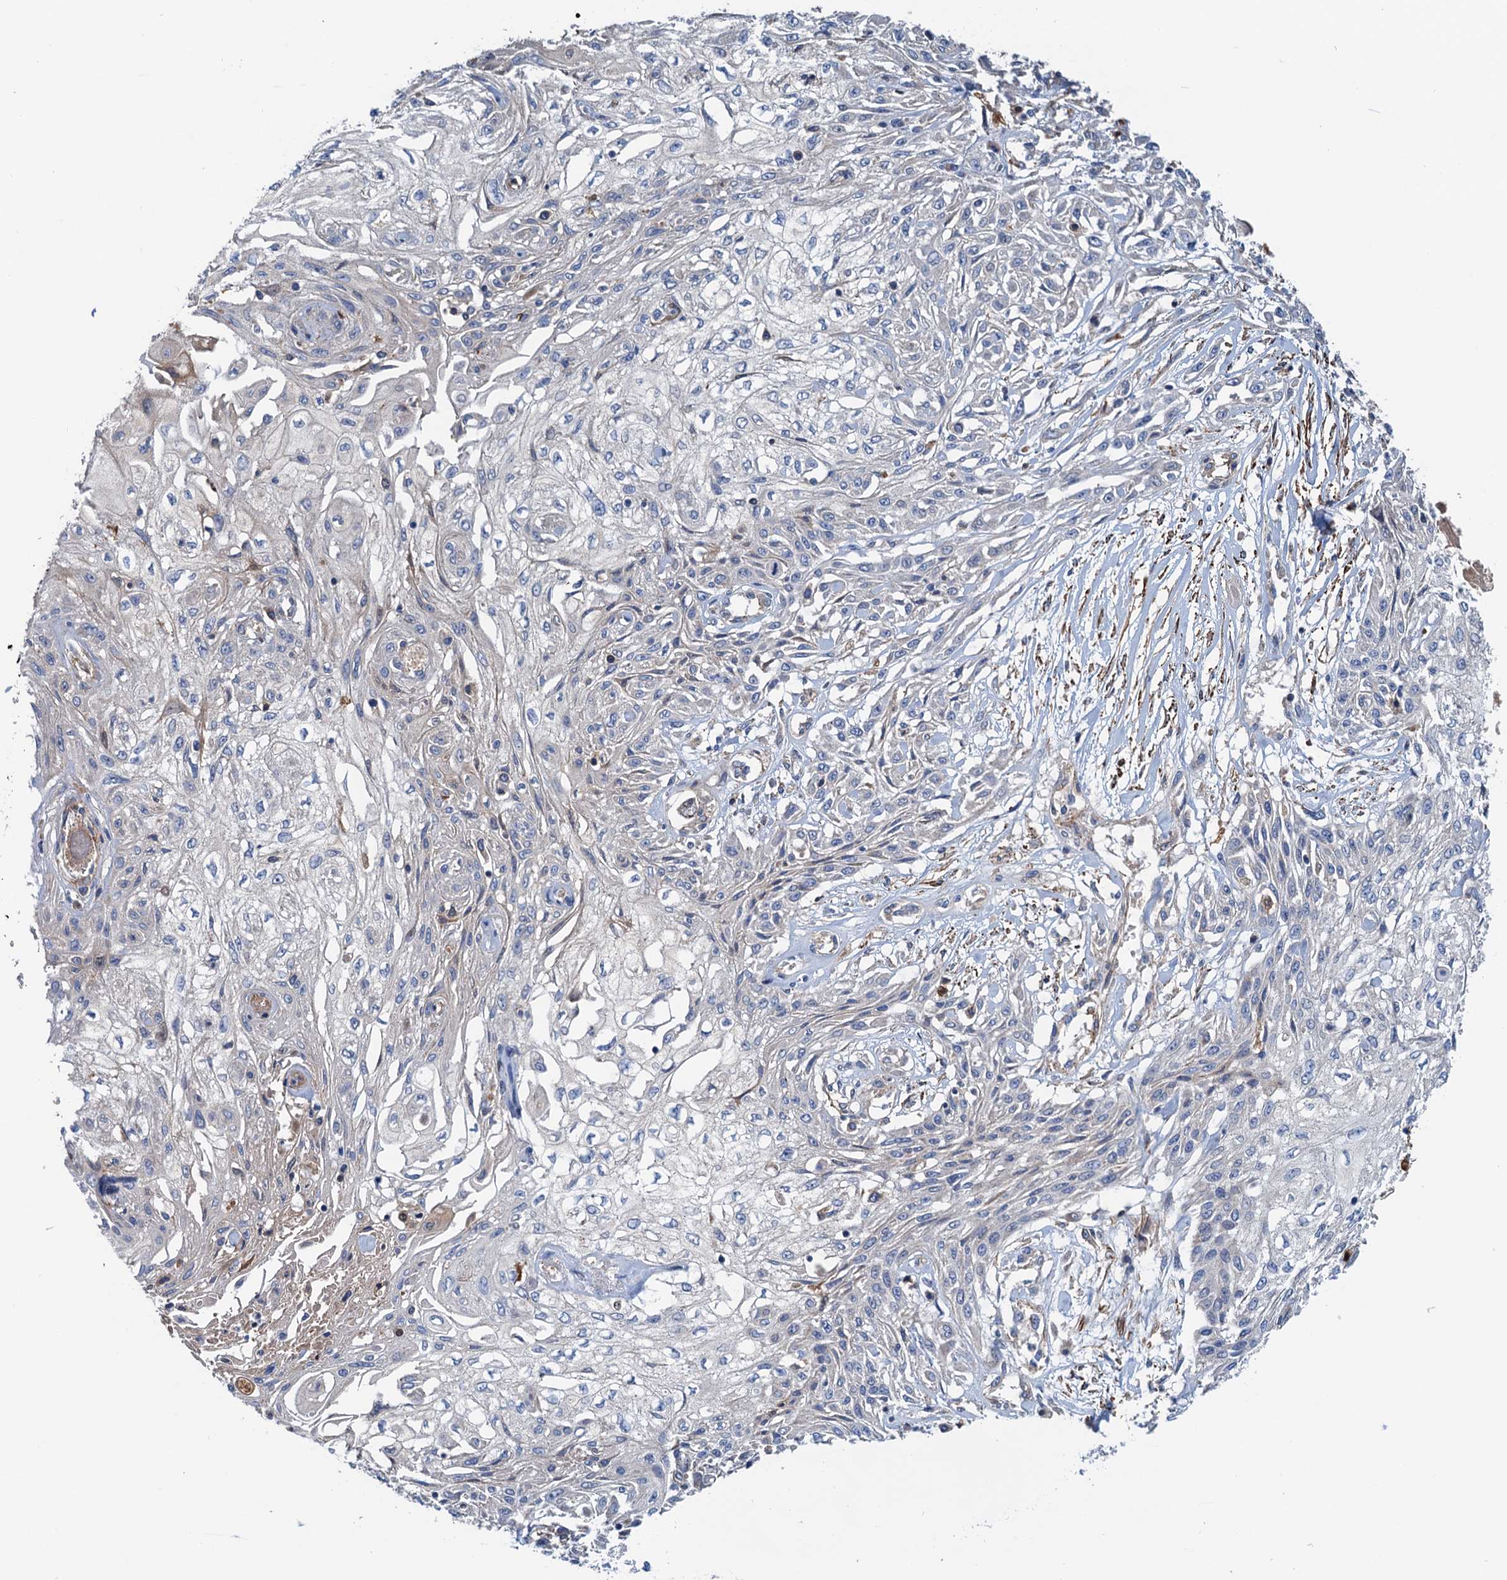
{"staining": {"intensity": "negative", "quantity": "none", "location": "none"}, "tissue": "skin cancer", "cell_type": "Tumor cells", "image_type": "cancer", "snomed": [{"axis": "morphology", "description": "Squamous cell carcinoma, NOS"}, {"axis": "morphology", "description": "Squamous cell carcinoma, metastatic, NOS"}, {"axis": "topography", "description": "Skin"}, {"axis": "topography", "description": "Lymph node"}], "caption": "Tumor cells show no significant protein expression in squamous cell carcinoma (skin).", "gene": "CSTPP1", "patient": {"sex": "male", "age": 75}}